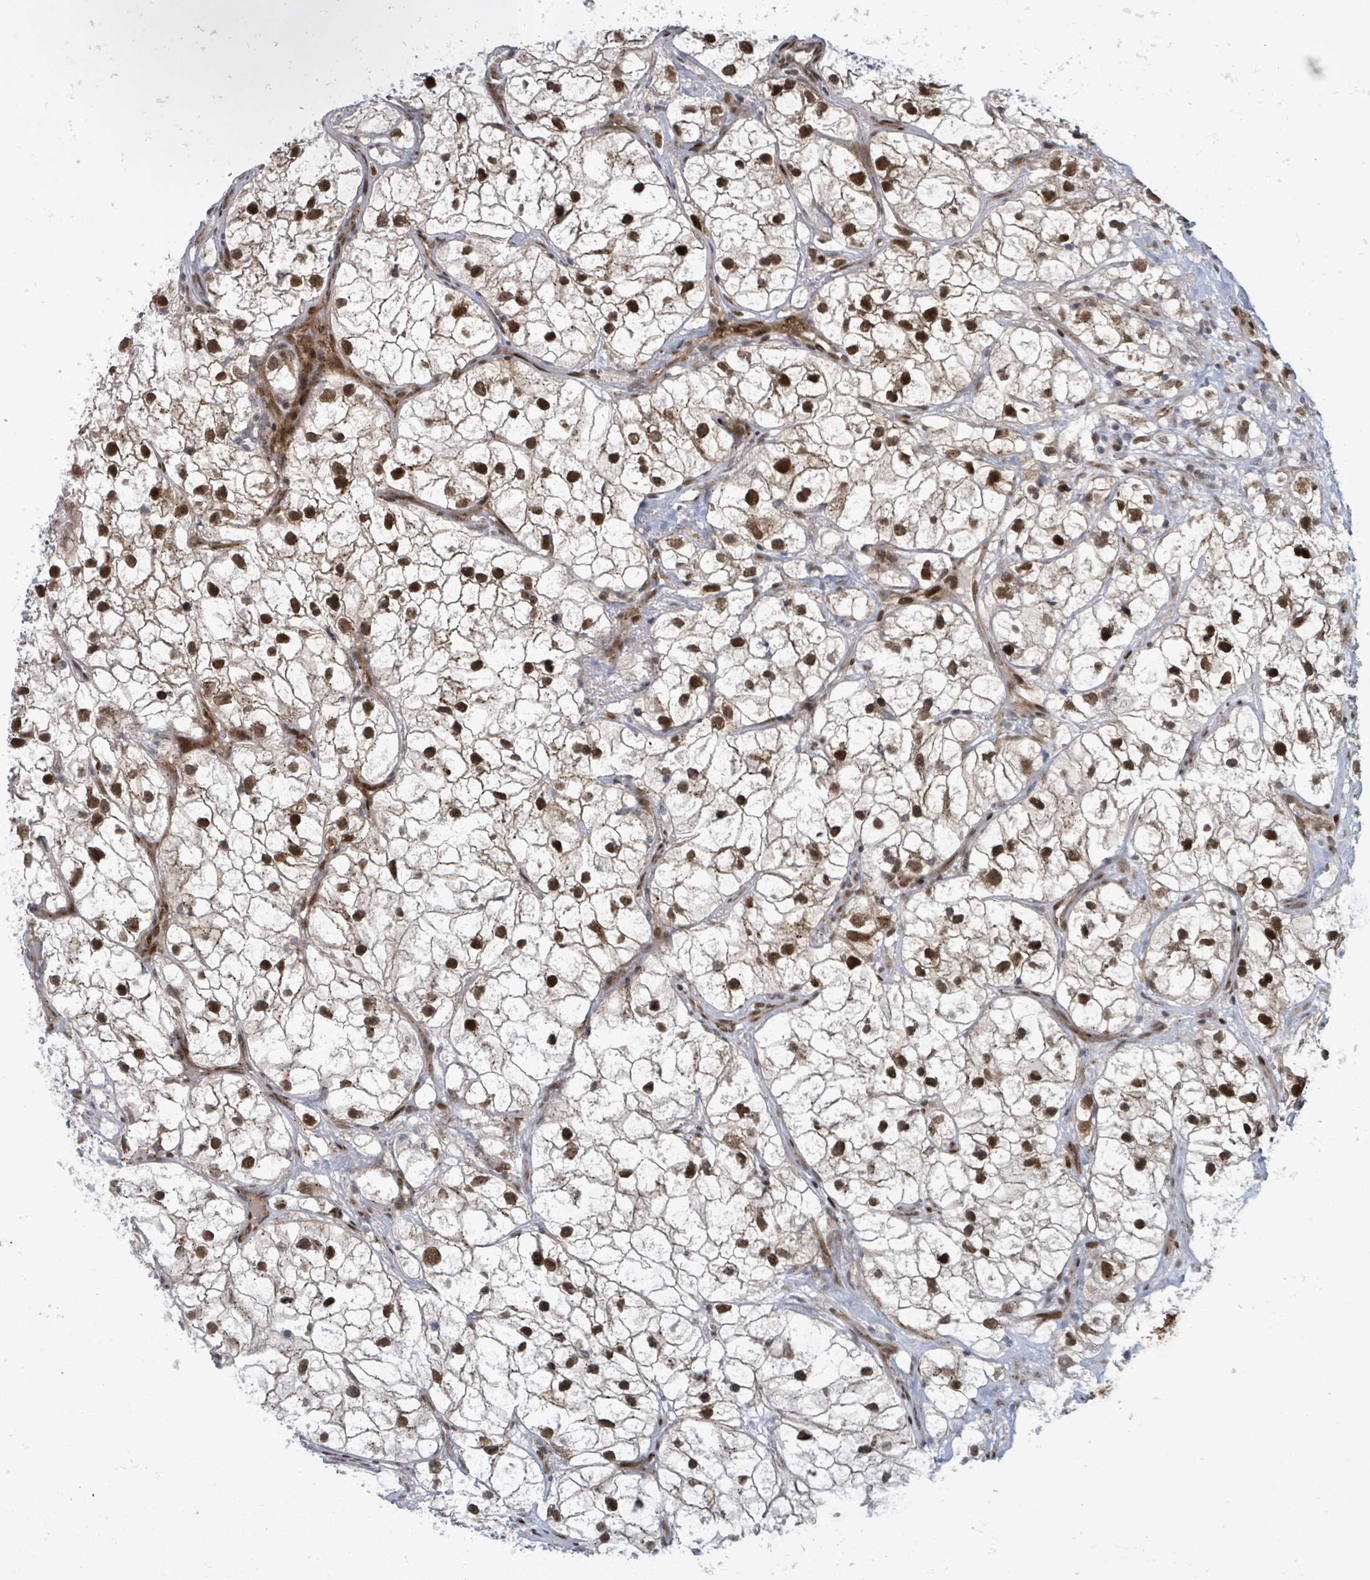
{"staining": {"intensity": "moderate", "quantity": ">75%", "location": "nuclear"}, "tissue": "renal cancer", "cell_type": "Tumor cells", "image_type": "cancer", "snomed": [{"axis": "morphology", "description": "Adenocarcinoma, NOS"}, {"axis": "topography", "description": "Kidney"}], "caption": "Human renal cancer (adenocarcinoma) stained for a protein (brown) shows moderate nuclear positive expression in about >75% of tumor cells.", "gene": "TUSC1", "patient": {"sex": "male", "age": 59}}